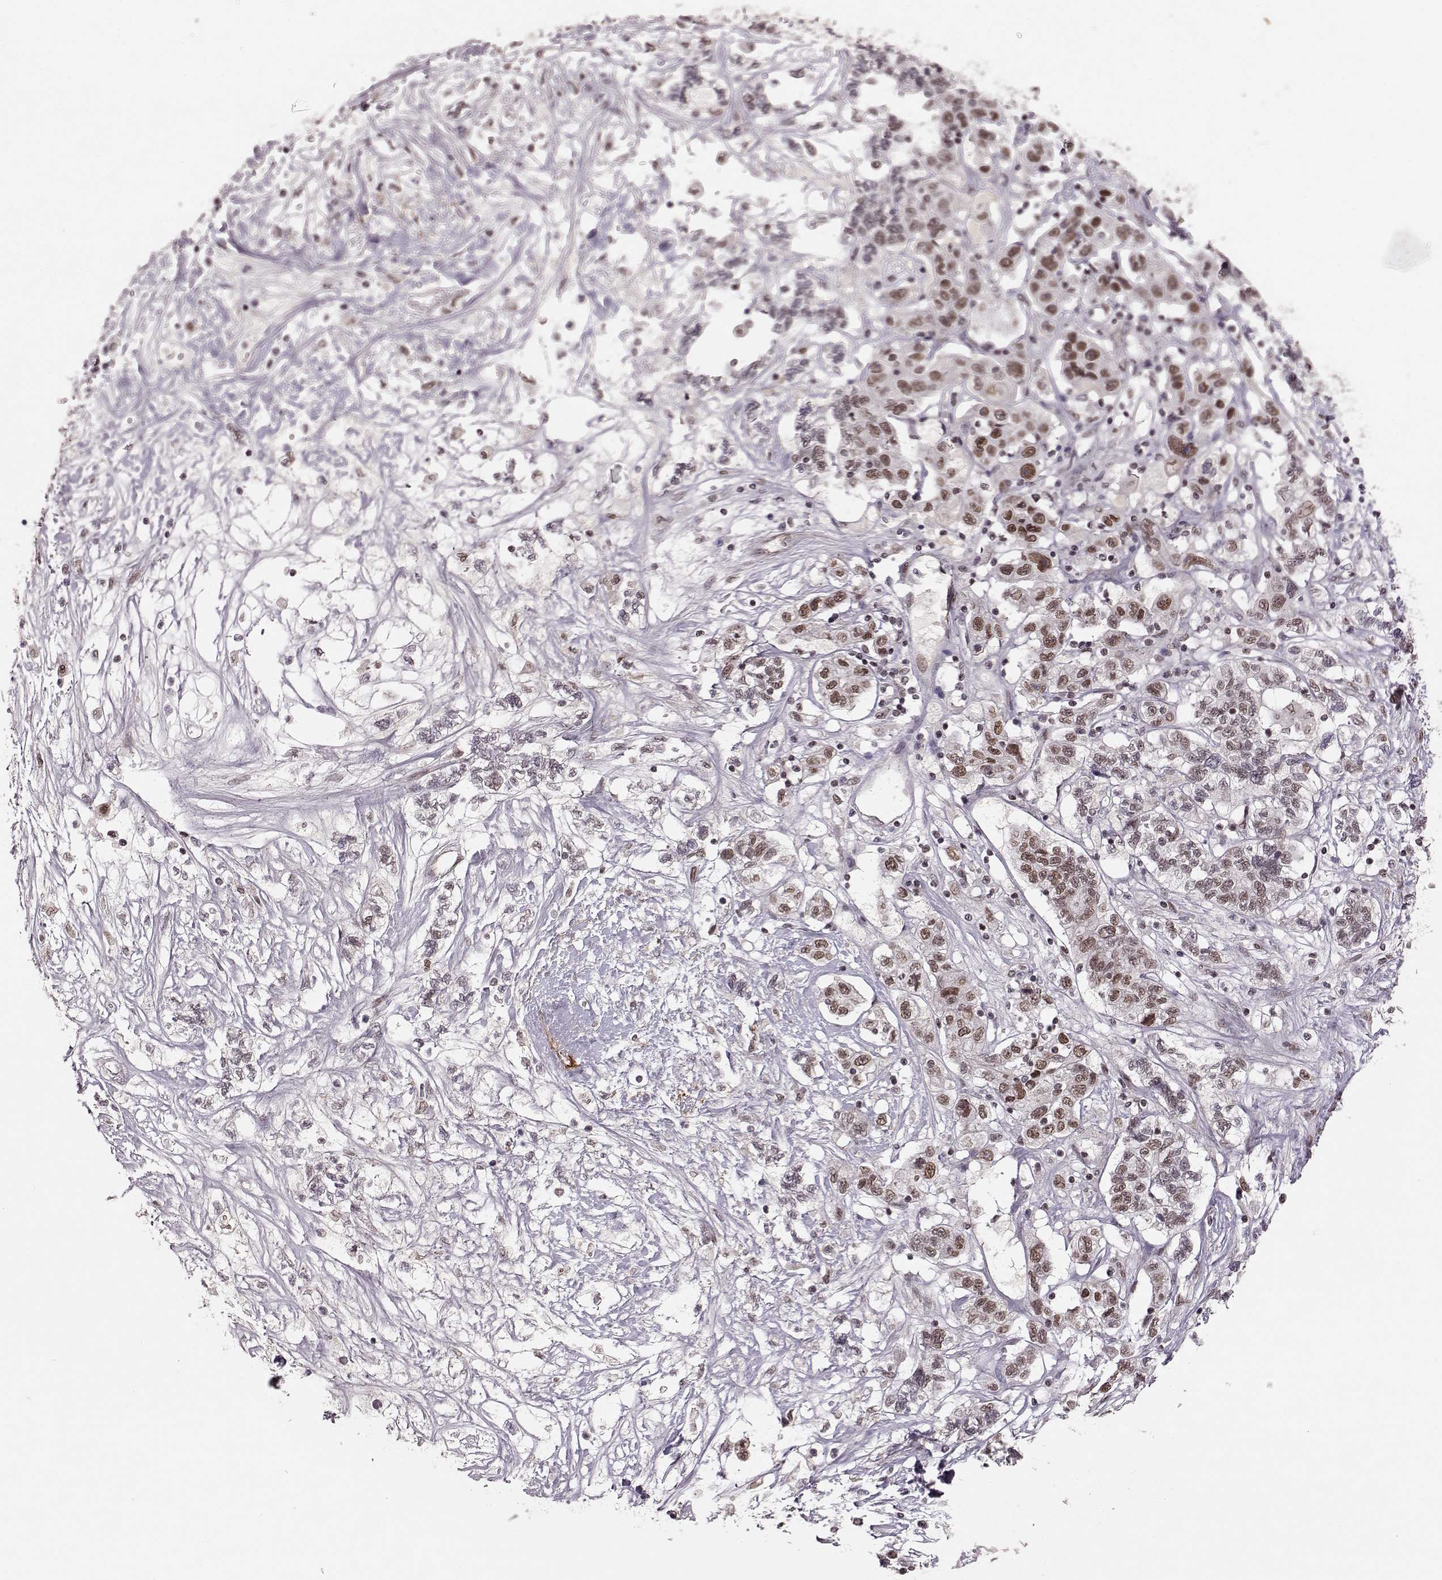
{"staining": {"intensity": "moderate", "quantity": ">75%", "location": "nuclear"}, "tissue": "liver cancer", "cell_type": "Tumor cells", "image_type": "cancer", "snomed": [{"axis": "morphology", "description": "Adenocarcinoma, NOS"}, {"axis": "morphology", "description": "Cholangiocarcinoma"}, {"axis": "topography", "description": "Liver"}], "caption": "IHC image of human cholangiocarcinoma (liver) stained for a protein (brown), which exhibits medium levels of moderate nuclear staining in approximately >75% of tumor cells.", "gene": "RRAGD", "patient": {"sex": "male", "age": 64}}